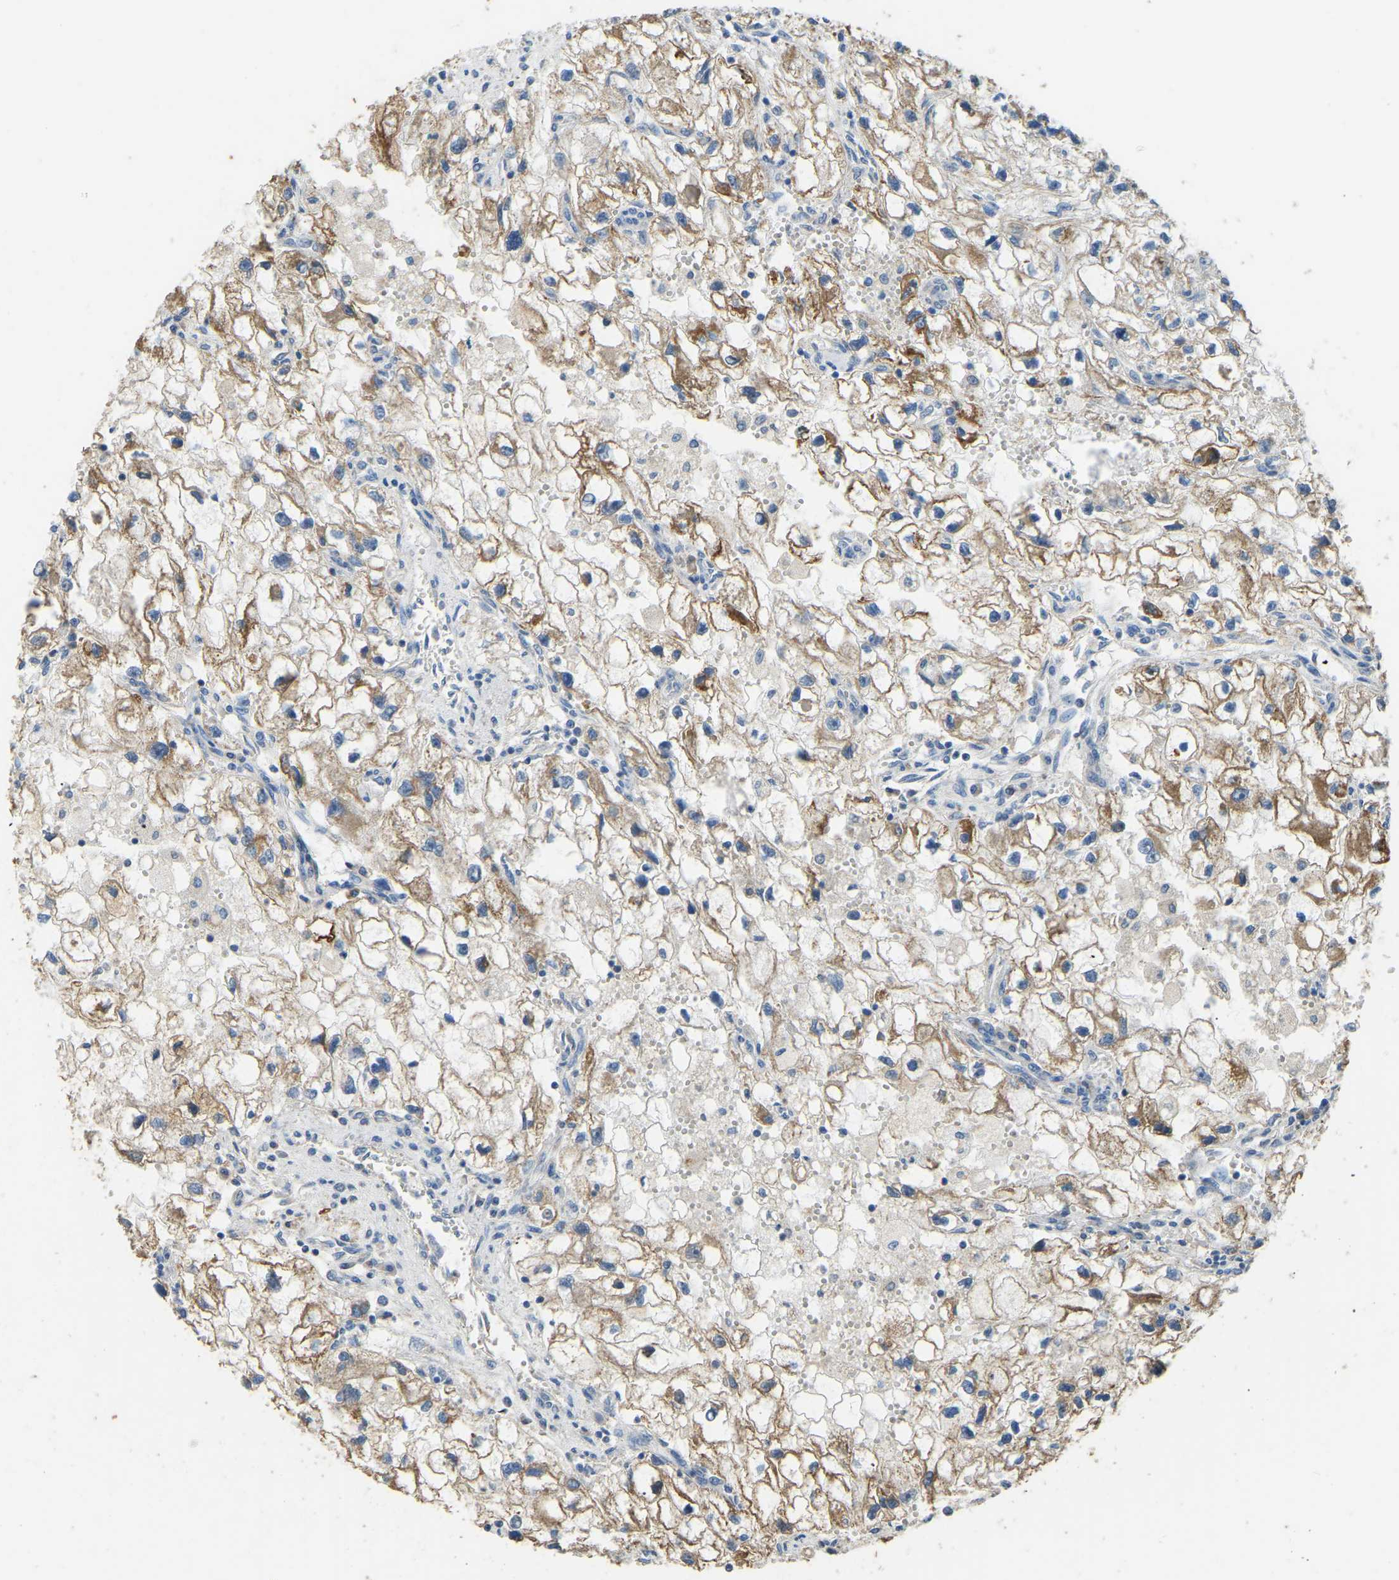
{"staining": {"intensity": "moderate", "quantity": ">75%", "location": "cytoplasmic/membranous"}, "tissue": "renal cancer", "cell_type": "Tumor cells", "image_type": "cancer", "snomed": [{"axis": "morphology", "description": "Adenocarcinoma, NOS"}, {"axis": "topography", "description": "Kidney"}], "caption": "Renal cancer (adenocarcinoma) stained with a protein marker shows moderate staining in tumor cells.", "gene": "ZNF200", "patient": {"sex": "female", "age": 70}}